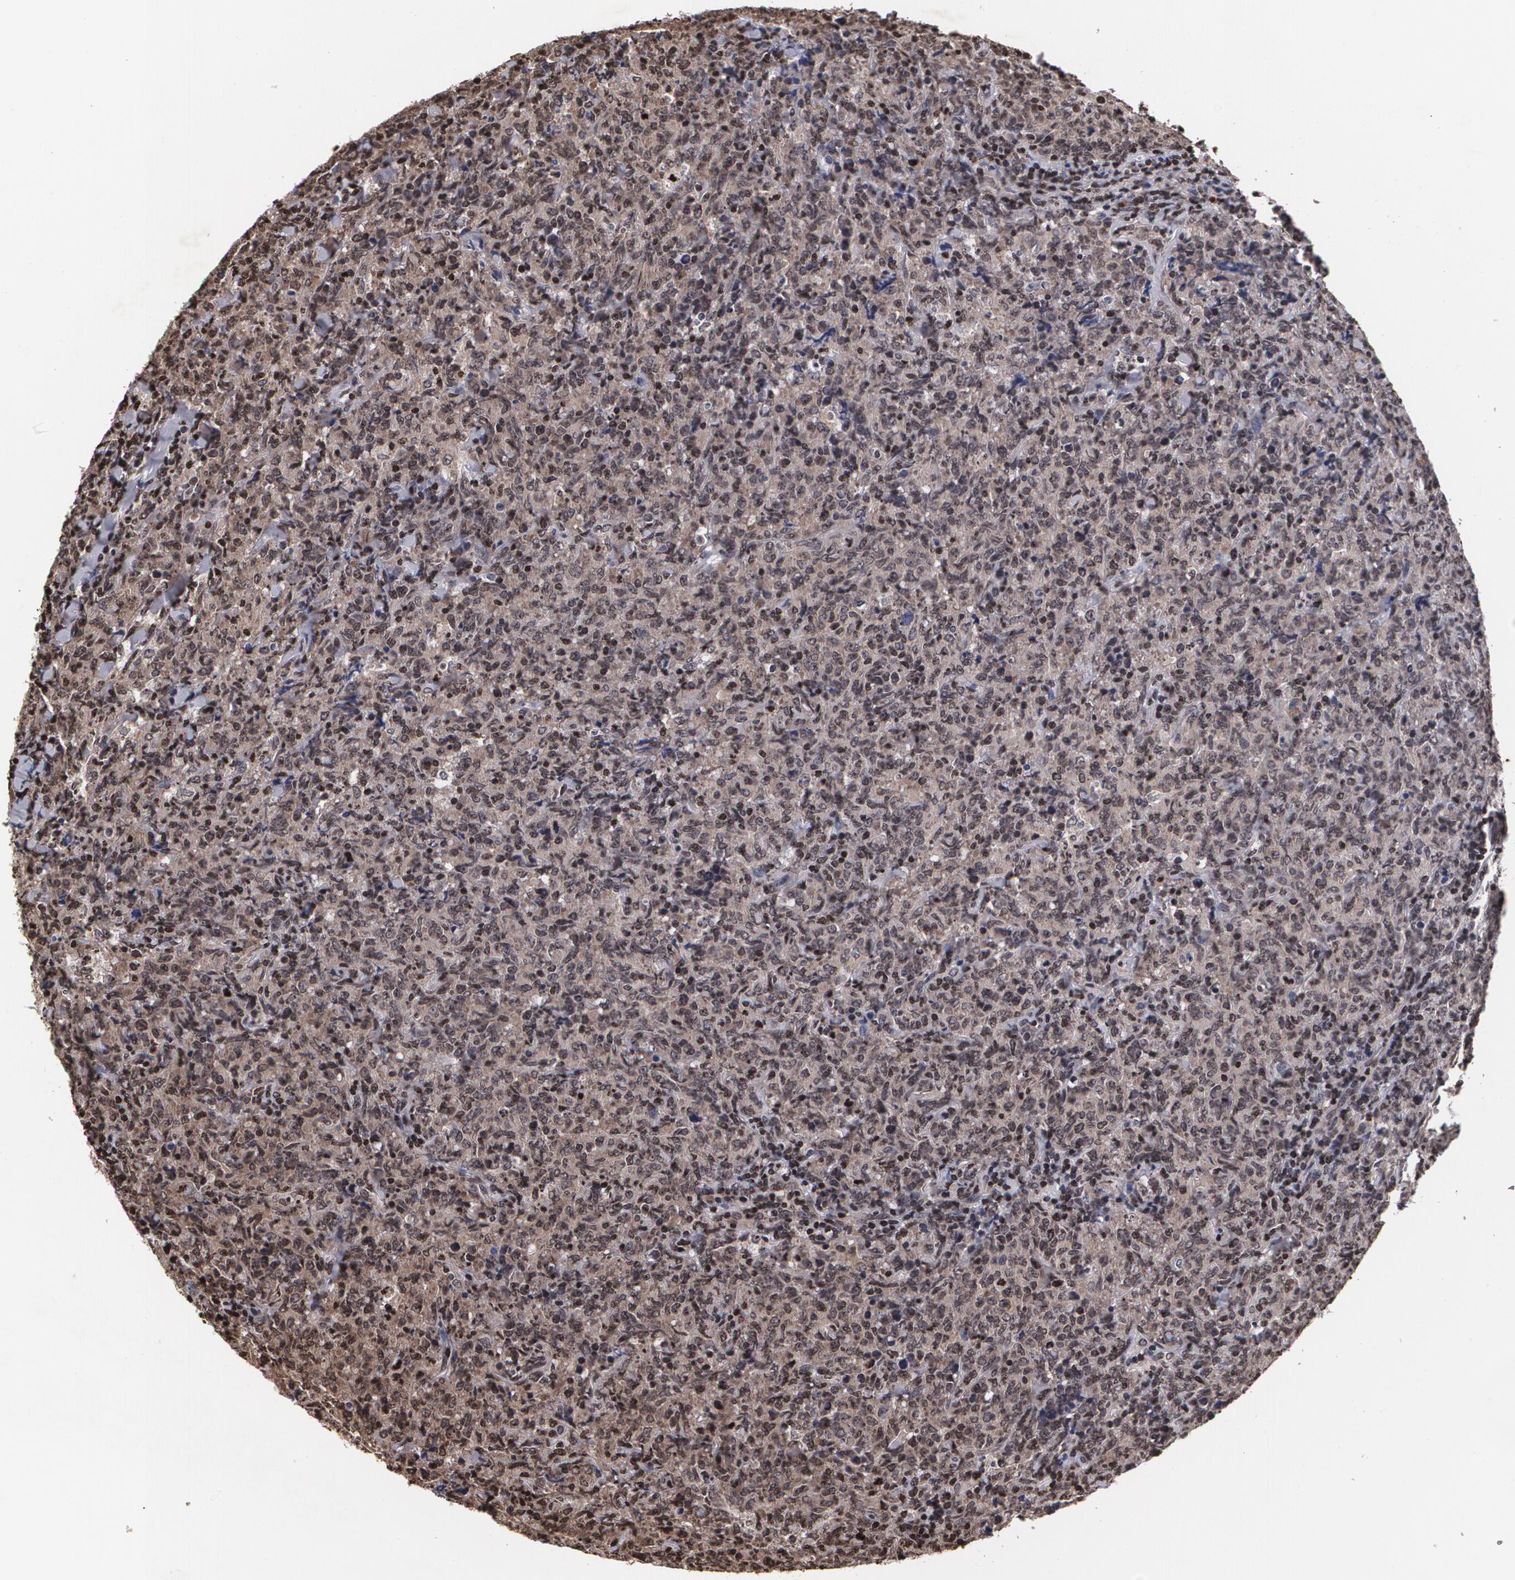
{"staining": {"intensity": "moderate", "quantity": ">75%", "location": "cytoplasmic/membranous,nuclear"}, "tissue": "lymphoma", "cell_type": "Tumor cells", "image_type": "cancer", "snomed": [{"axis": "morphology", "description": "Malignant lymphoma, non-Hodgkin's type, High grade"}, {"axis": "topography", "description": "Tonsil"}], "caption": "Immunohistochemical staining of human lymphoma demonstrates medium levels of moderate cytoplasmic/membranous and nuclear protein expression in about >75% of tumor cells.", "gene": "MVP", "patient": {"sex": "female", "age": 36}}